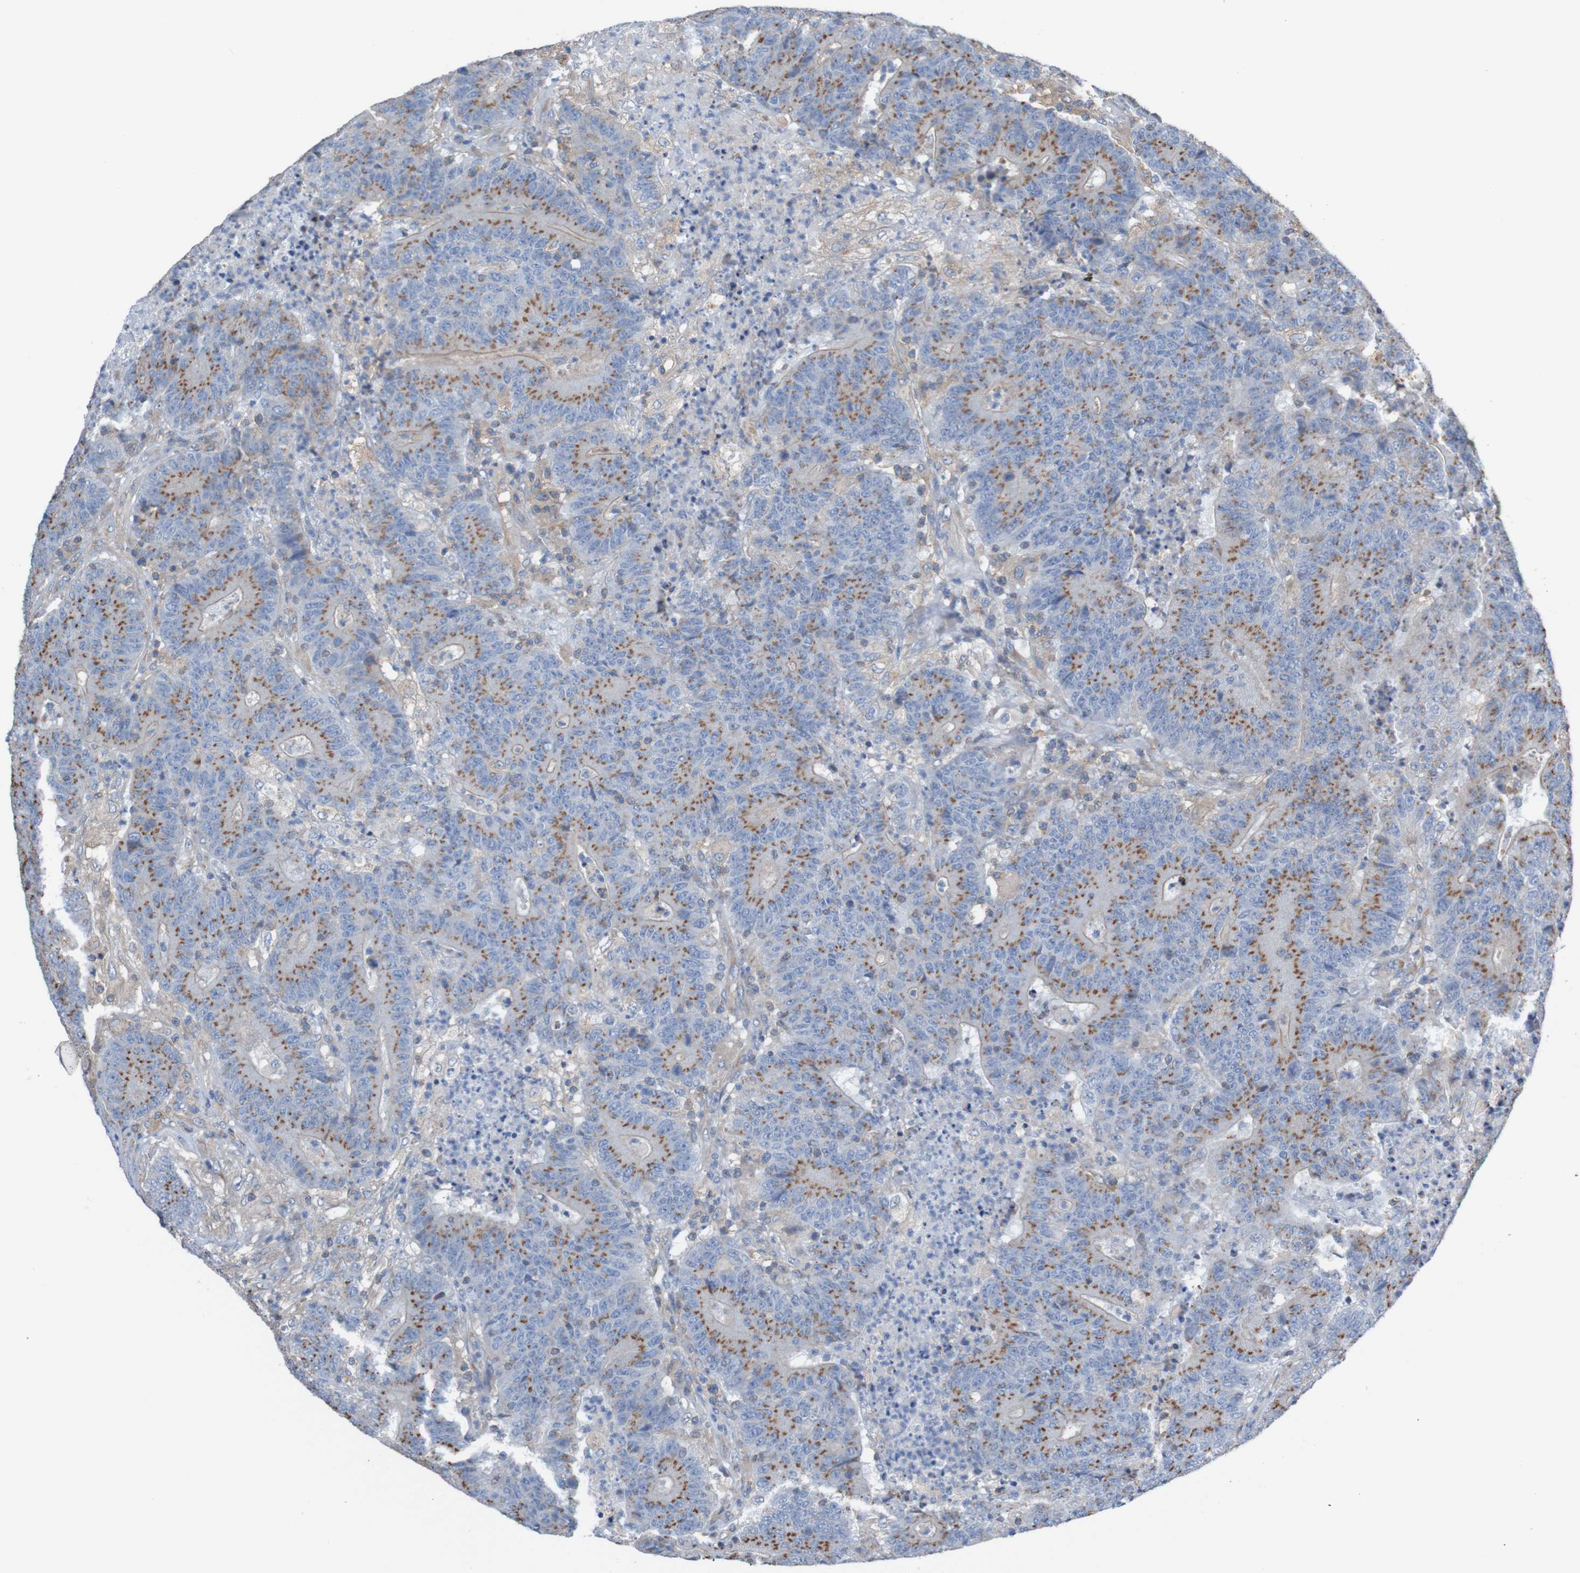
{"staining": {"intensity": "moderate", "quantity": ">75%", "location": "cytoplasmic/membranous"}, "tissue": "colorectal cancer", "cell_type": "Tumor cells", "image_type": "cancer", "snomed": [{"axis": "morphology", "description": "Normal tissue, NOS"}, {"axis": "morphology", "description": "Adenocarcinoma, NOS"}, {"axis": "topography", "description": "Colon"}], "caption": "IHC image of neoplastic tissue: human colorectal adenocarcinoma stained using immunohistochemistry (IHC) reveals medium levels of moderate protein expression localized specifically in the cytoplasmic/membranous of tumor cells, appearing as a cytoplasmic/membranous brown color.", "gene": "MINAR1", "patient": {"sex": "female", "age": 75}}